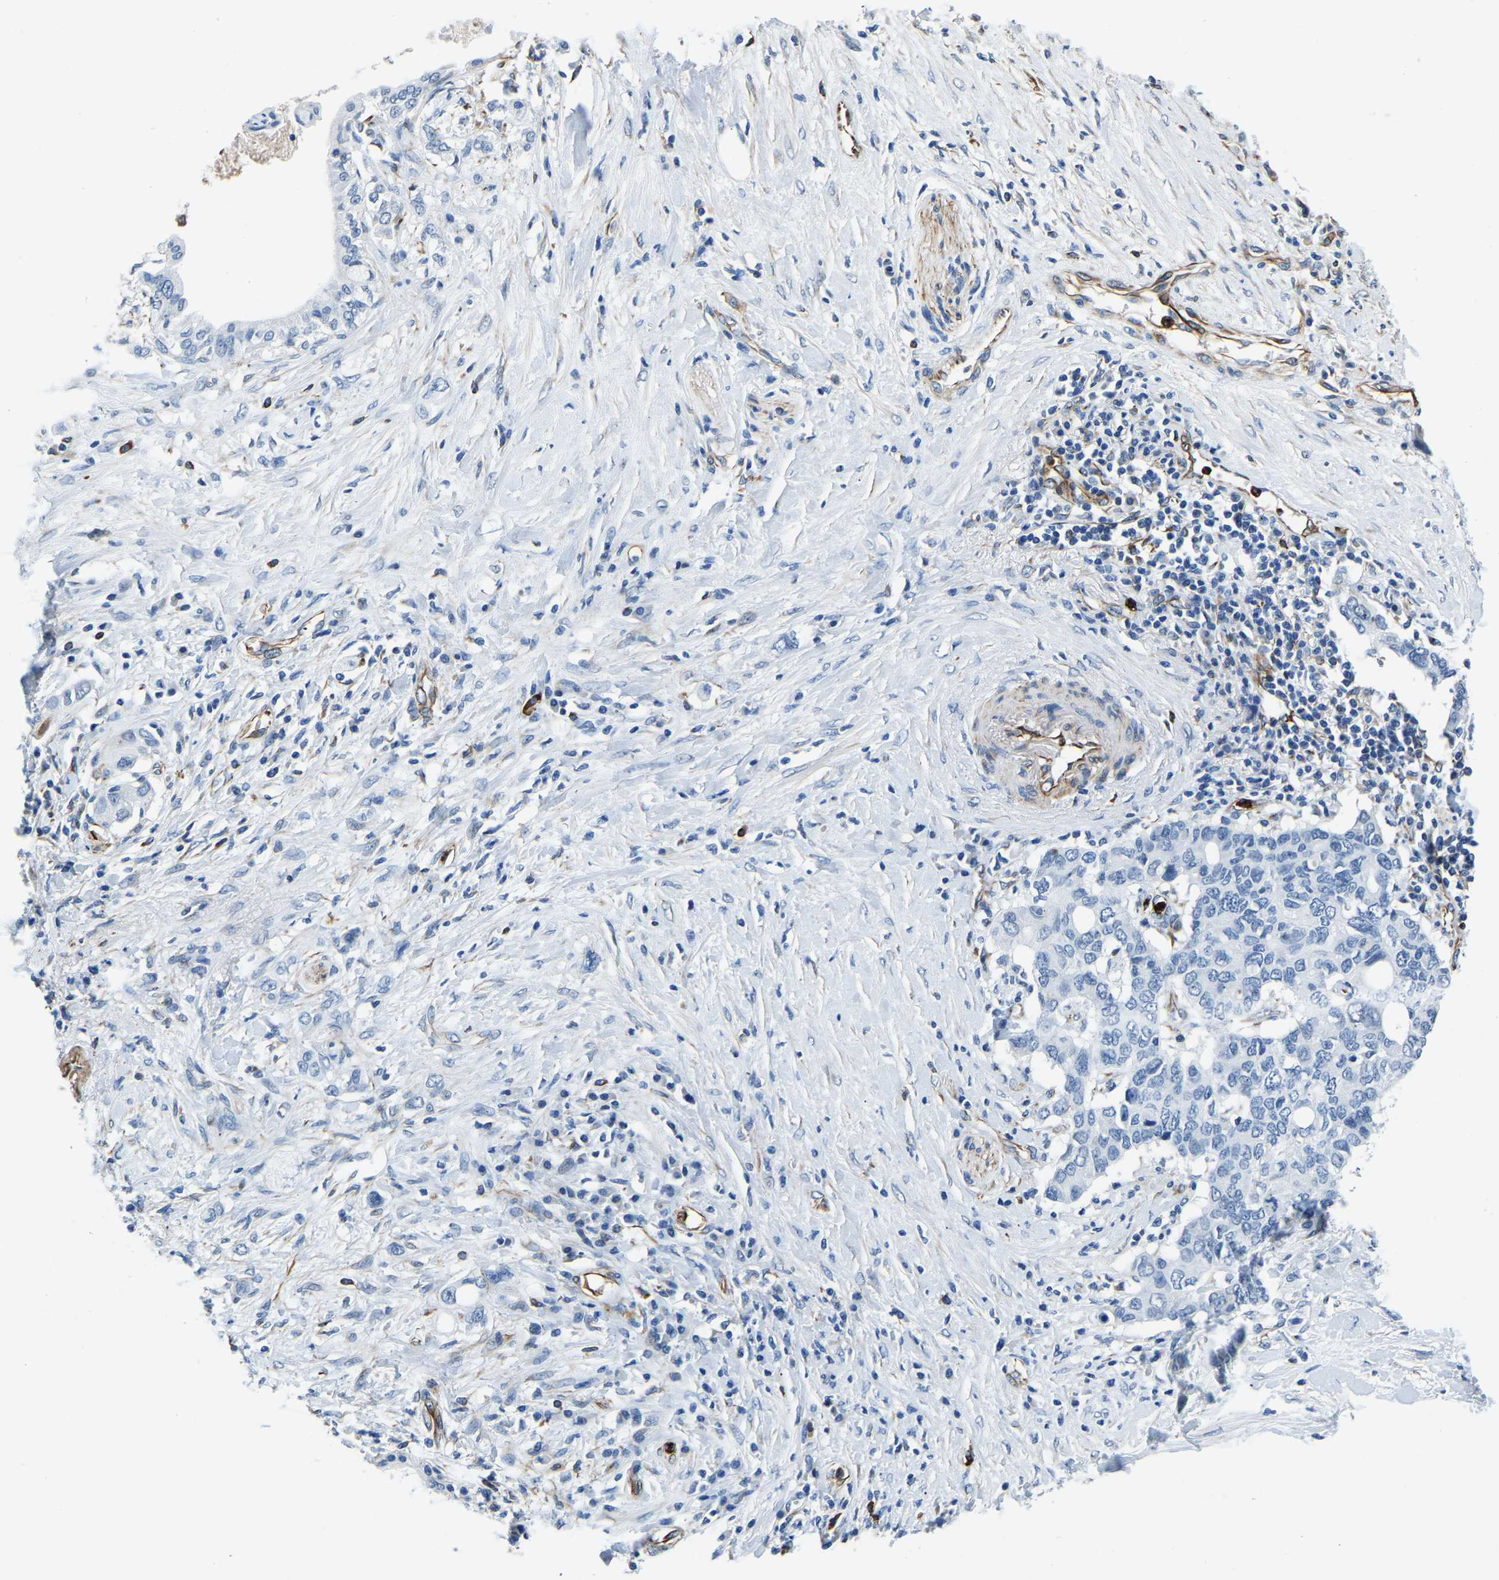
{"staining": {"intensity": "negative", "quantity": "none", "location": "none"}, "tissue": "pancreatic cancer", "cell_type": "Tumor cells", "image_type": "cancer", "snomed": [{"axis": "morphology", "description": "Adenocarcinoma, NOS"}, {"axis": "topography", "description": "Pancreas"}], "caption": "Immunohistochemistry of pancreatic cancer shows no expression in tumor cells. The staining is performed using DAB (3,3'-diaminobenzidine) brown chromogen with nuclei counter-stained in using hematoxylin.", "gene": "MS4A3", "patient": {"sex": "female", "age": 56}}